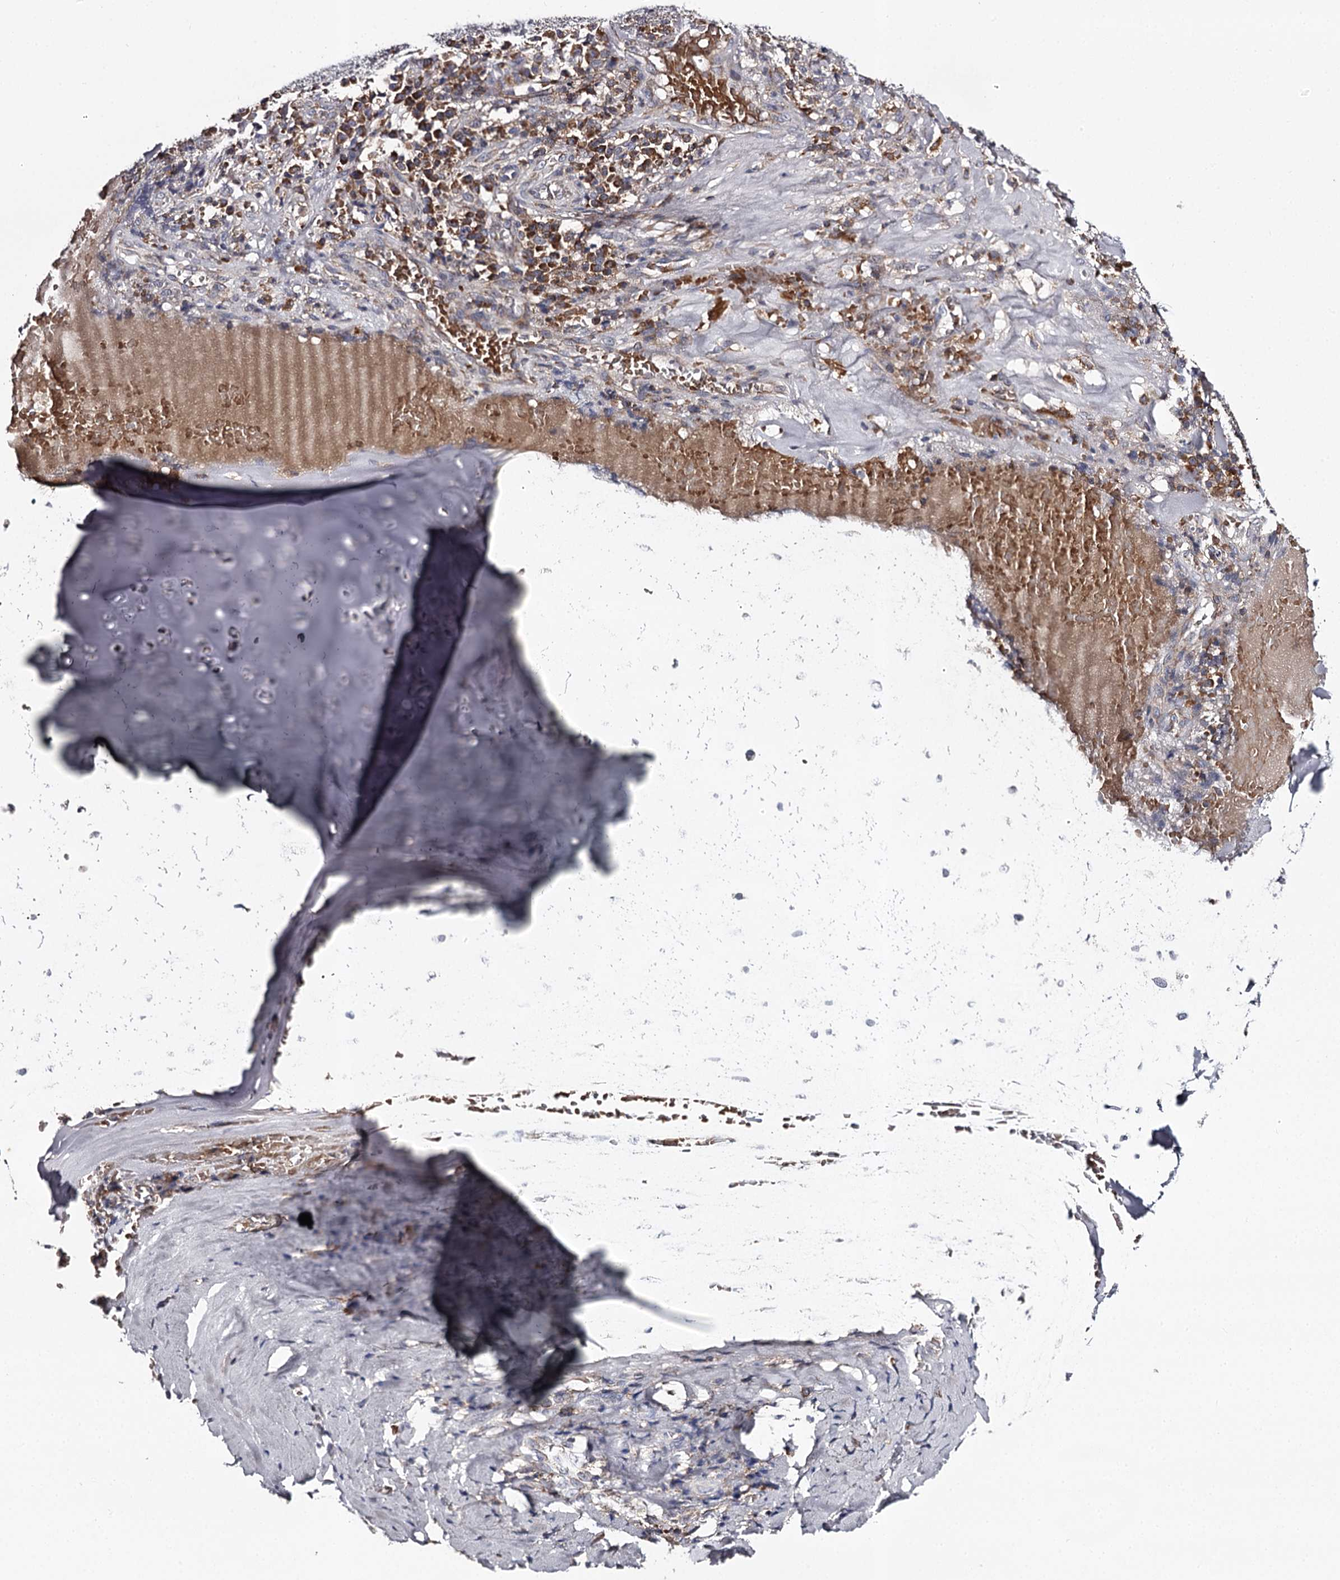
{"staining": {"intensity": "negative", "quantity": "none", "location": "none"}, "tissue": "adipose tissue", "cell_type": "Adipocytes", "image_type": "normal", "snomed": [{"axis": "morphology", "description": "Normal tissue, NOS"}, {"axis": "morphology", "description": "Basal cell carcinoma"}, {"axis": "topography", "description": "Cartilage tissue"}, {"axis": "topography", "description": "Nasopharynx"}, {"axis": "topography", "description": "Oral tissue"}], "caption": "The photomicrograph demonstrates no staining of adipocytes in unremarkable adipose tissue.", "gene": "RASSF6", "patient": {"sex": "female", "age": 77}}